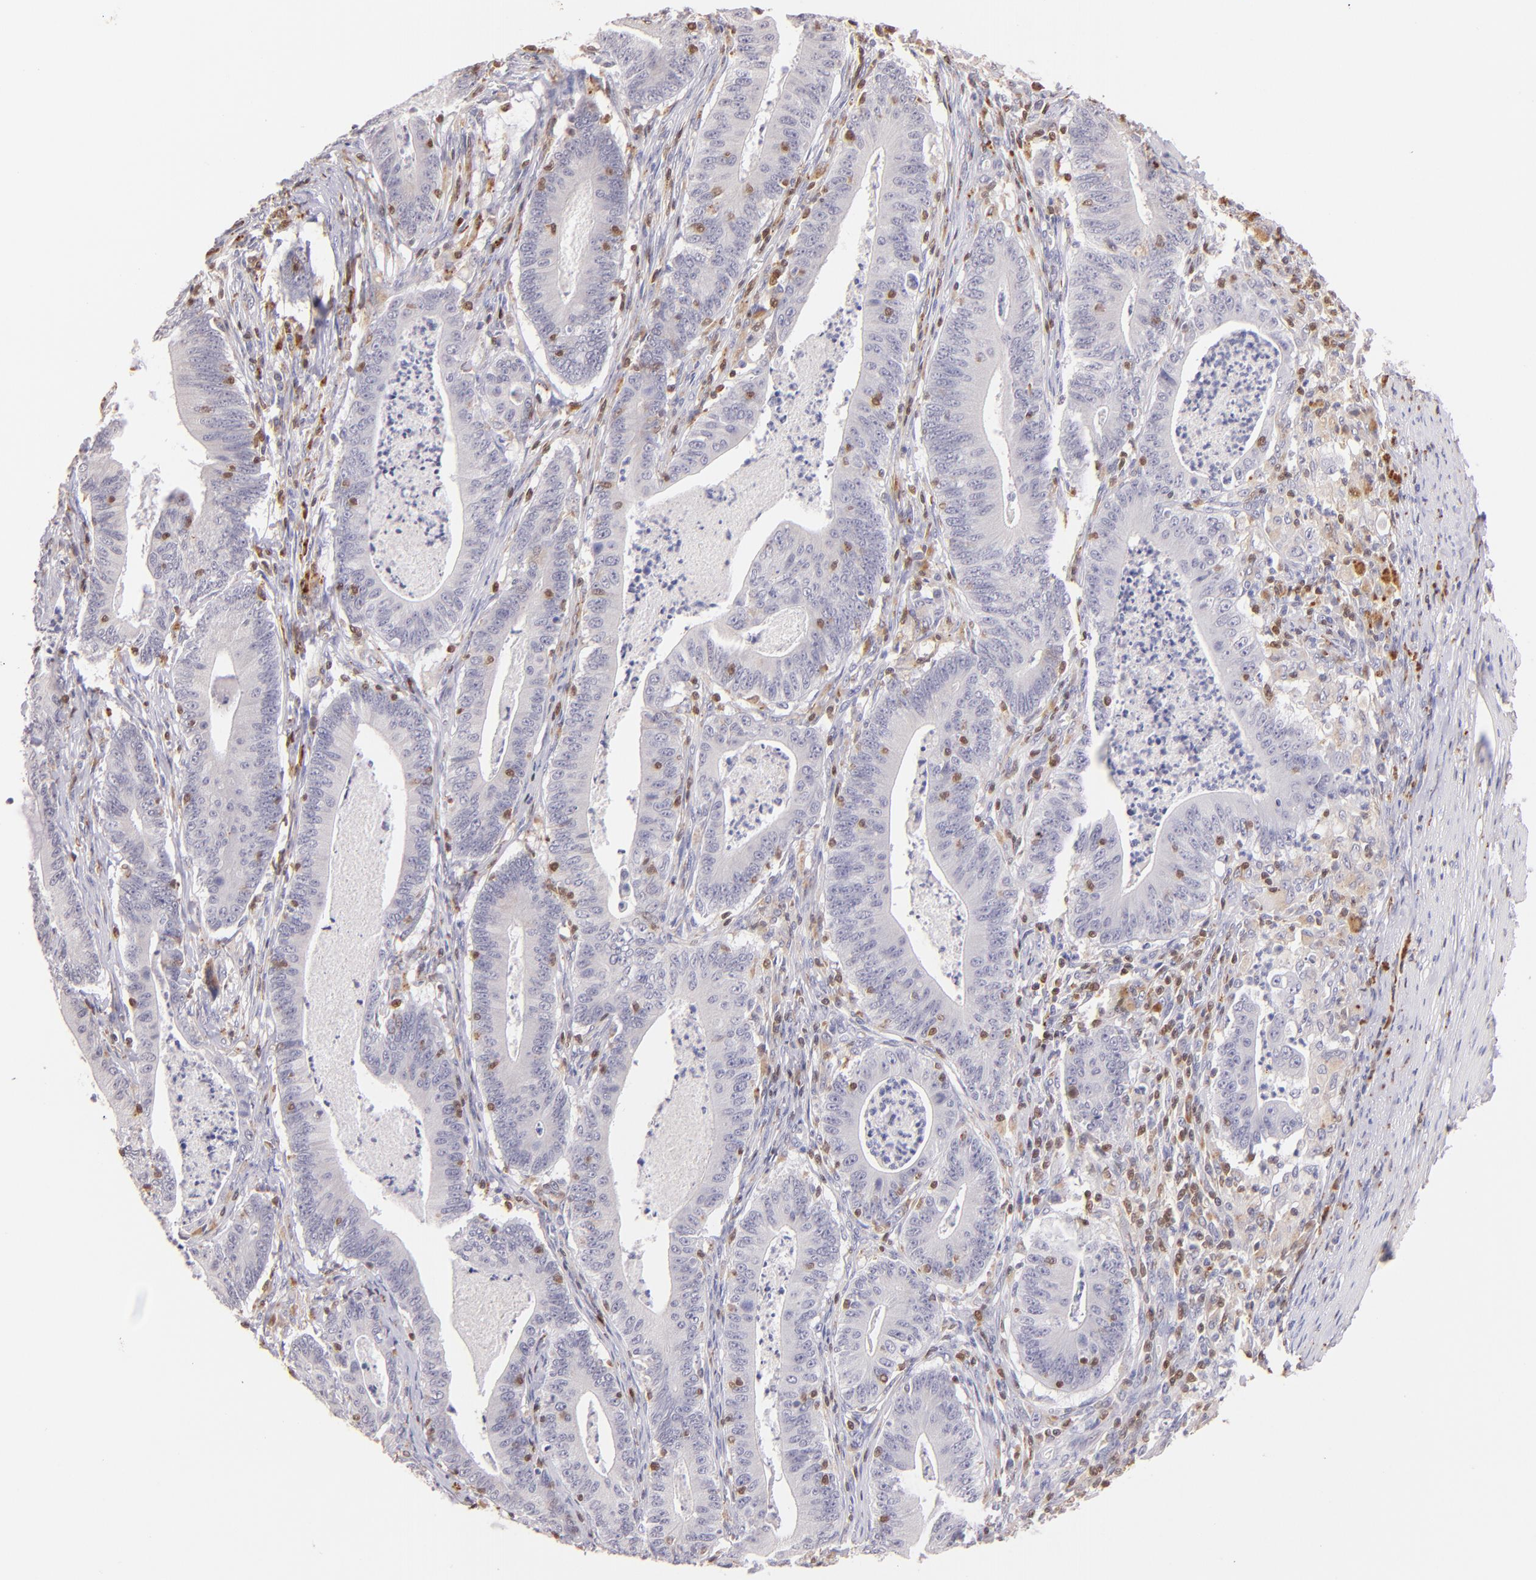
{"staining": {"intensity": "negative", "quantity": "none", "location": "none"}, "tissue": "stomach cancer", "cell_type": "Tumor cells", "image_type": "cancer", "snomed": [{"axis": "morphology", "description": "Adenocarcinoma, NOS"}, {"axis": "topography", "description": "Stomach, lower"}], "caption": "Protein analysis of adenocarcinoma (stomach) demonstrates no significant expression in tumor cells.", "gene": "ZAP70", "patient": {"sex": "female", "age": 86}}